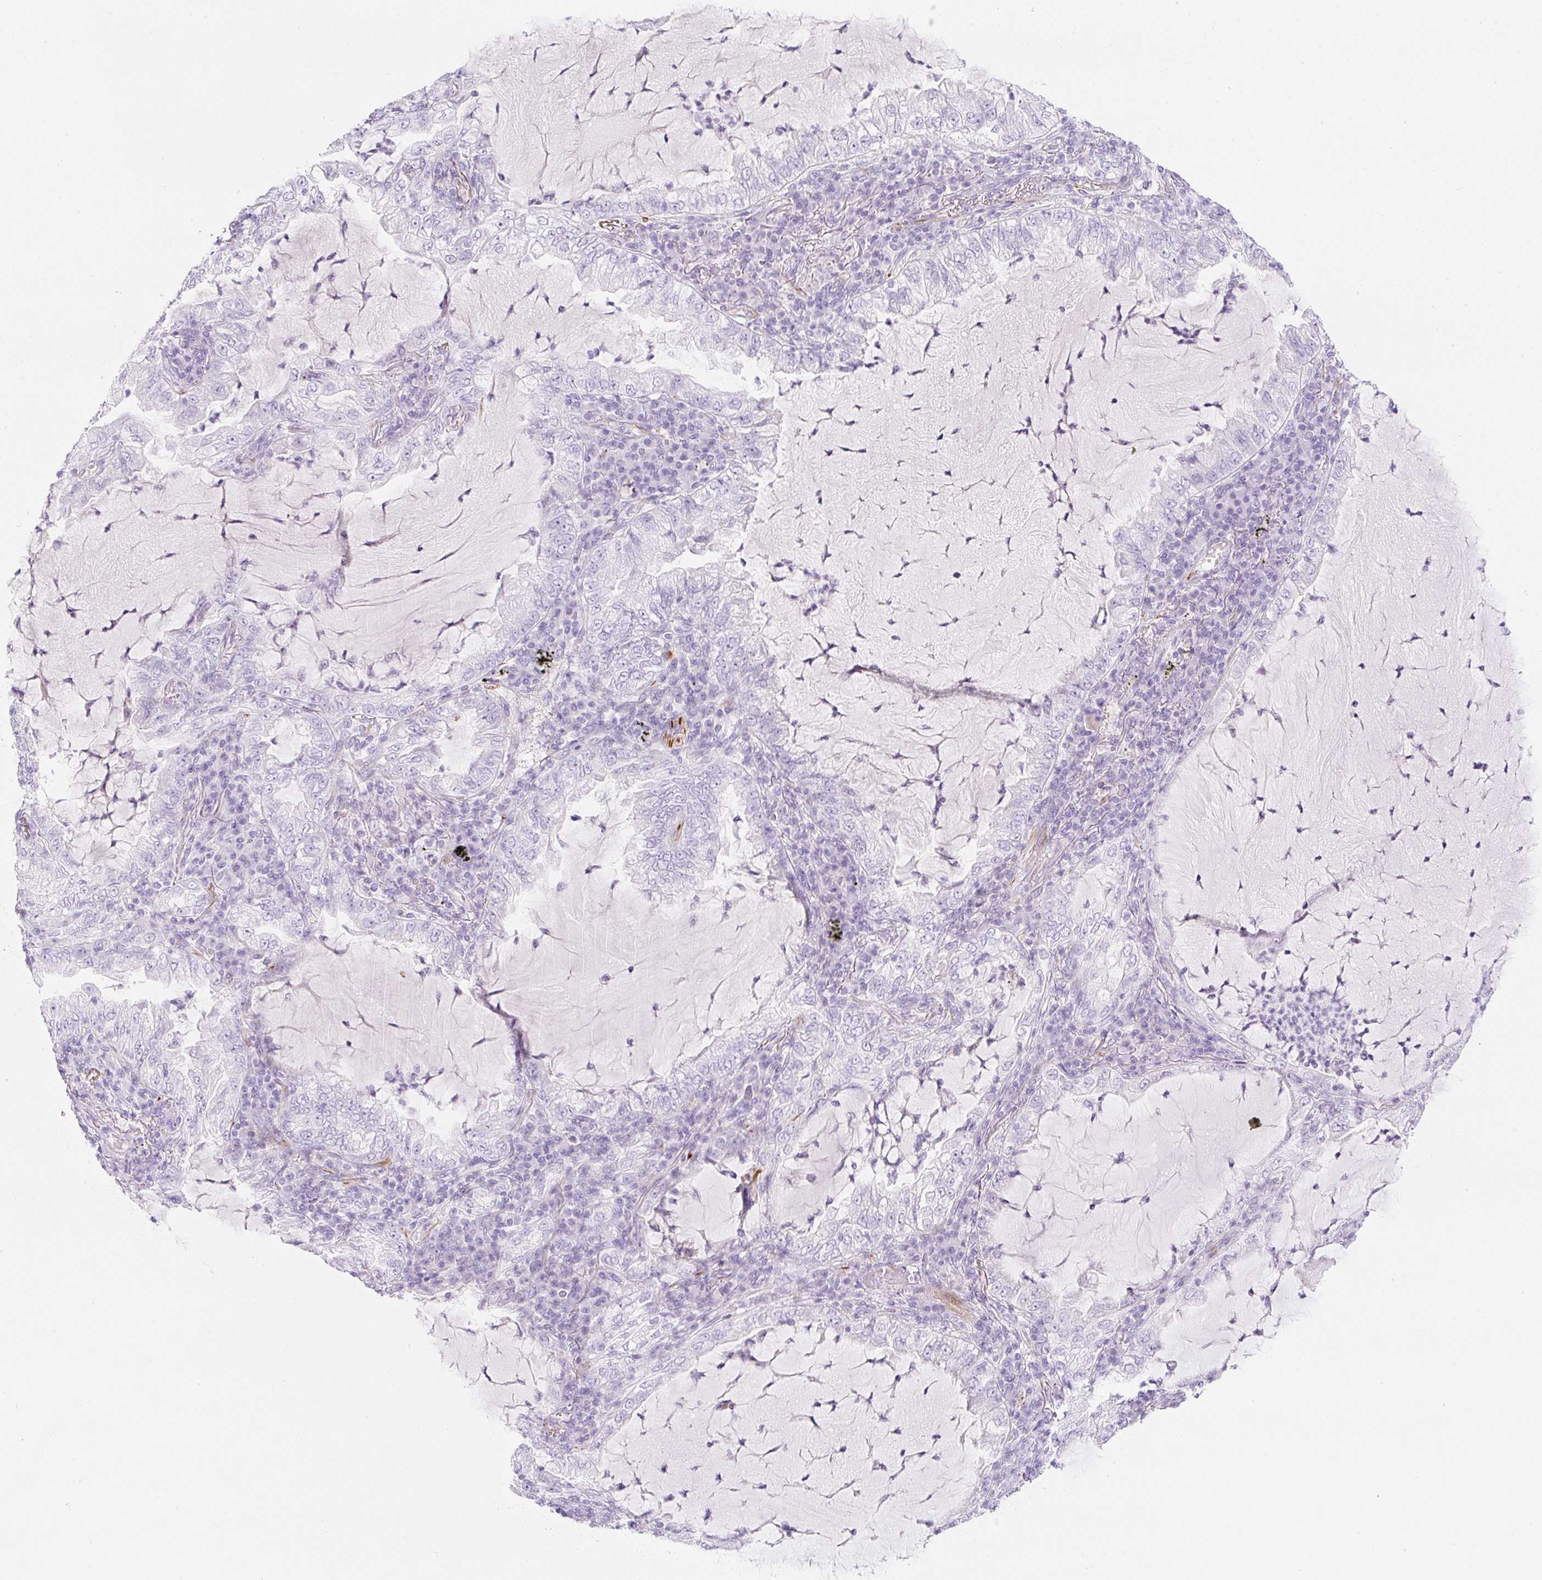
{"staining": {"intensity": "negative", "quantity": "none", "location": "none"}, "tissue": "lung cancer", "cell_type": "Tumor cells", "image_type": "cancer", "snomed": [{"axis": "morphology", "description": "Adenocarcinoma, NOS"}, {"axis": "topography", "description": "Lung"}], "caption": "IHC of human adenocarcinoma (lung) reveals no positivity in tumor cells. (IHC, brightfield microscopy, high magnification).", "gene": "ZNF689", "patient": {"sex": "female", "age": 73}}